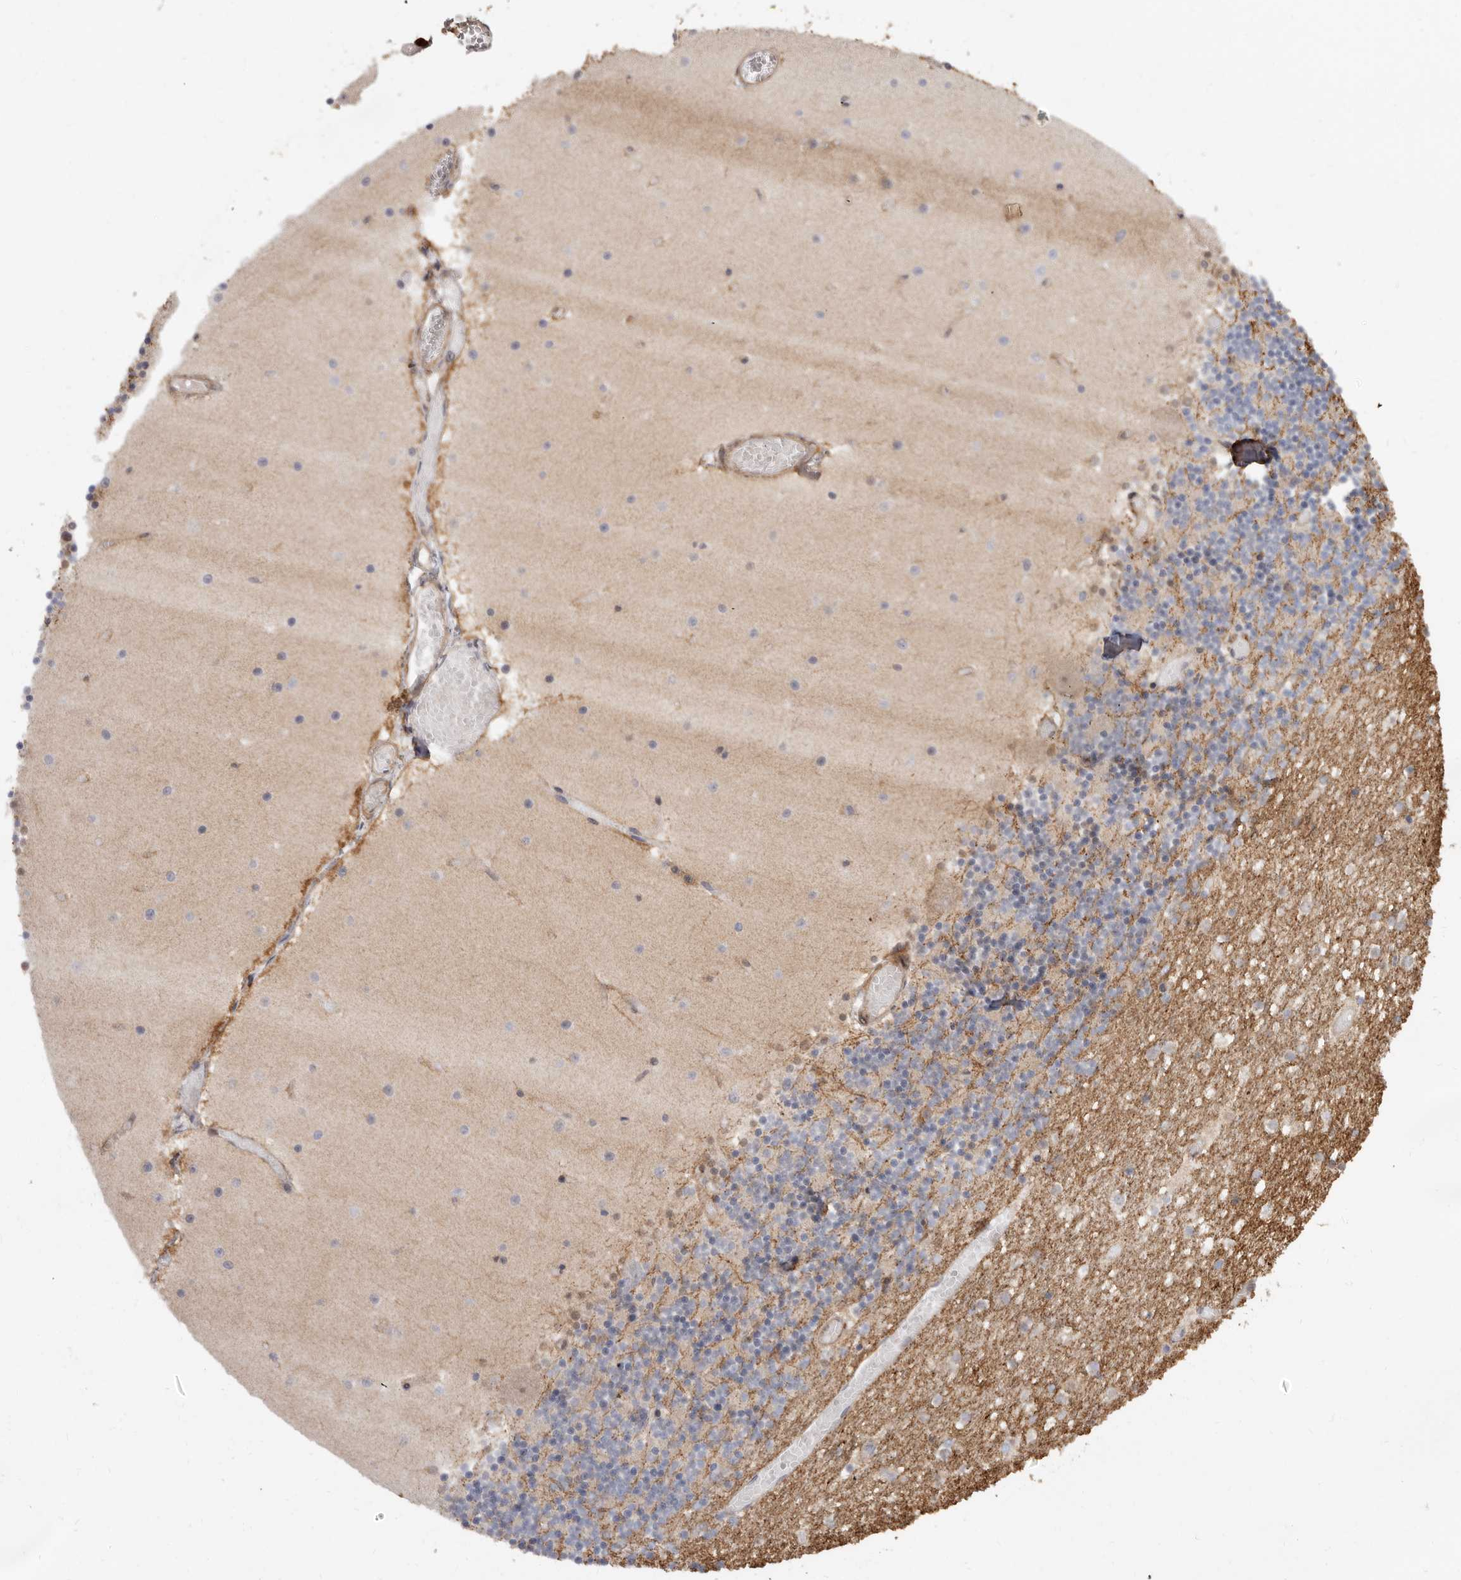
{"staining": {"intensity": "negative", "quantity": "none", "location": "none"}, "tissue": "cerebellum", "cell_type": "Cells in granular layer", "image_type": "normal", "snomed": [{"axis": "morphology", "description": "Normal tissue, NOS"}, {"axis": "topography", "description": "Cerebellum"}], "caption": "High power microscopy photomicrograph of an immunohistochemistry histopathology image of benign cerebellum, revealing no significant positivity in cells in granular layer. The staining is performed using DAB brown chromogen with nuclei counter-stained in using hematoxylin.", "gene": "SBDS", "patient": {"sex": "female", "age": 28}}